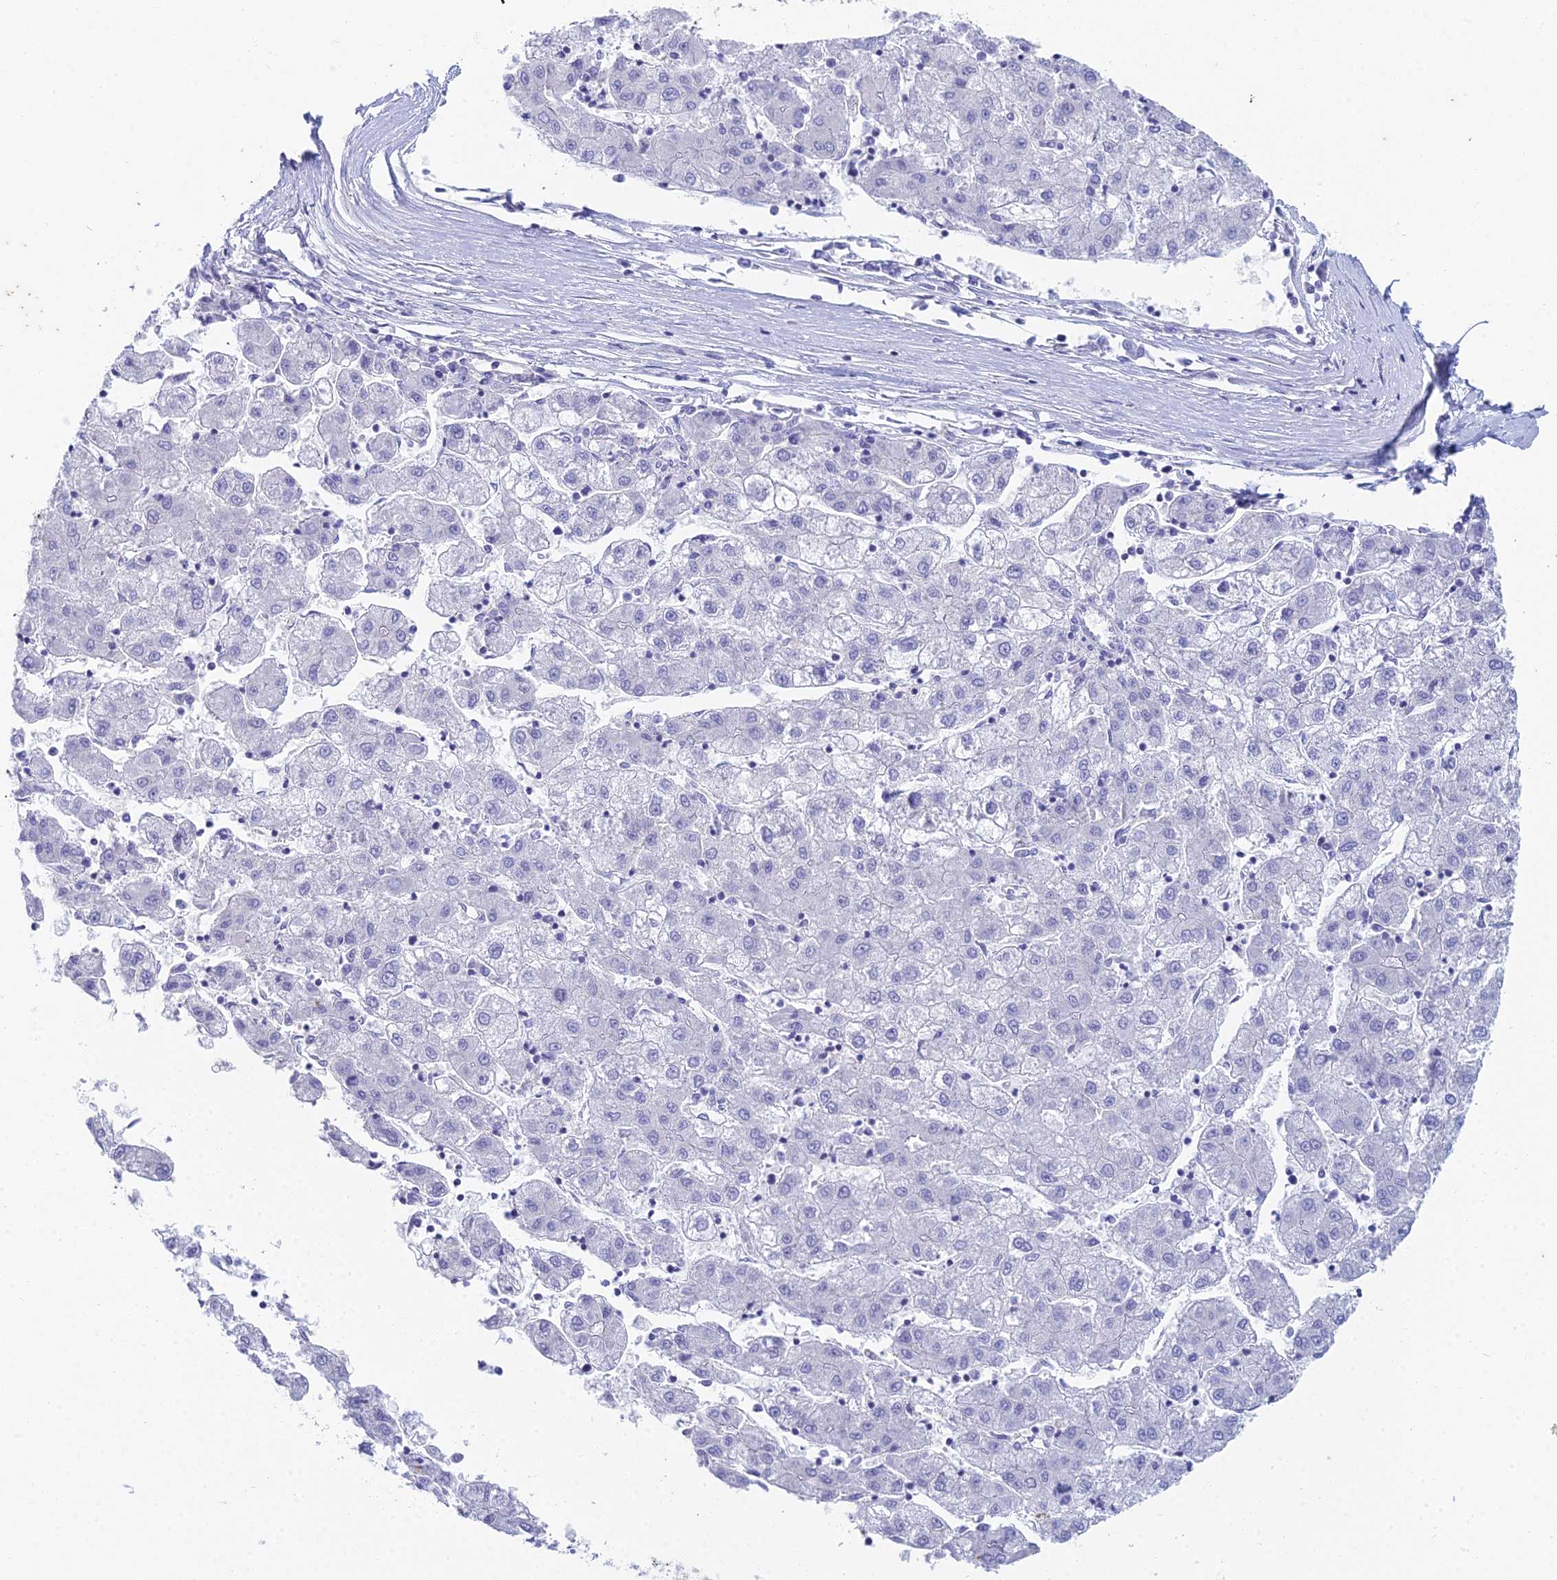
{"staining": {"intensity": "negative", "quantity": "none", "location": "none"}, "tissue": "liver cancer", "cell_type": "Tumor cells", "image_type": "cancer", "snomed": [{"axis": "morphology", "description": "Carcinoma, Hepatocellular, NOS"}, {"axis": "topography", "description": "Liver"}], "caption": "Tumor cells show no significant staining in hepatocellular carcinoma (liver).", "gene": "EEF2KMT", "patient": {"sex": "male", "age": 72}}